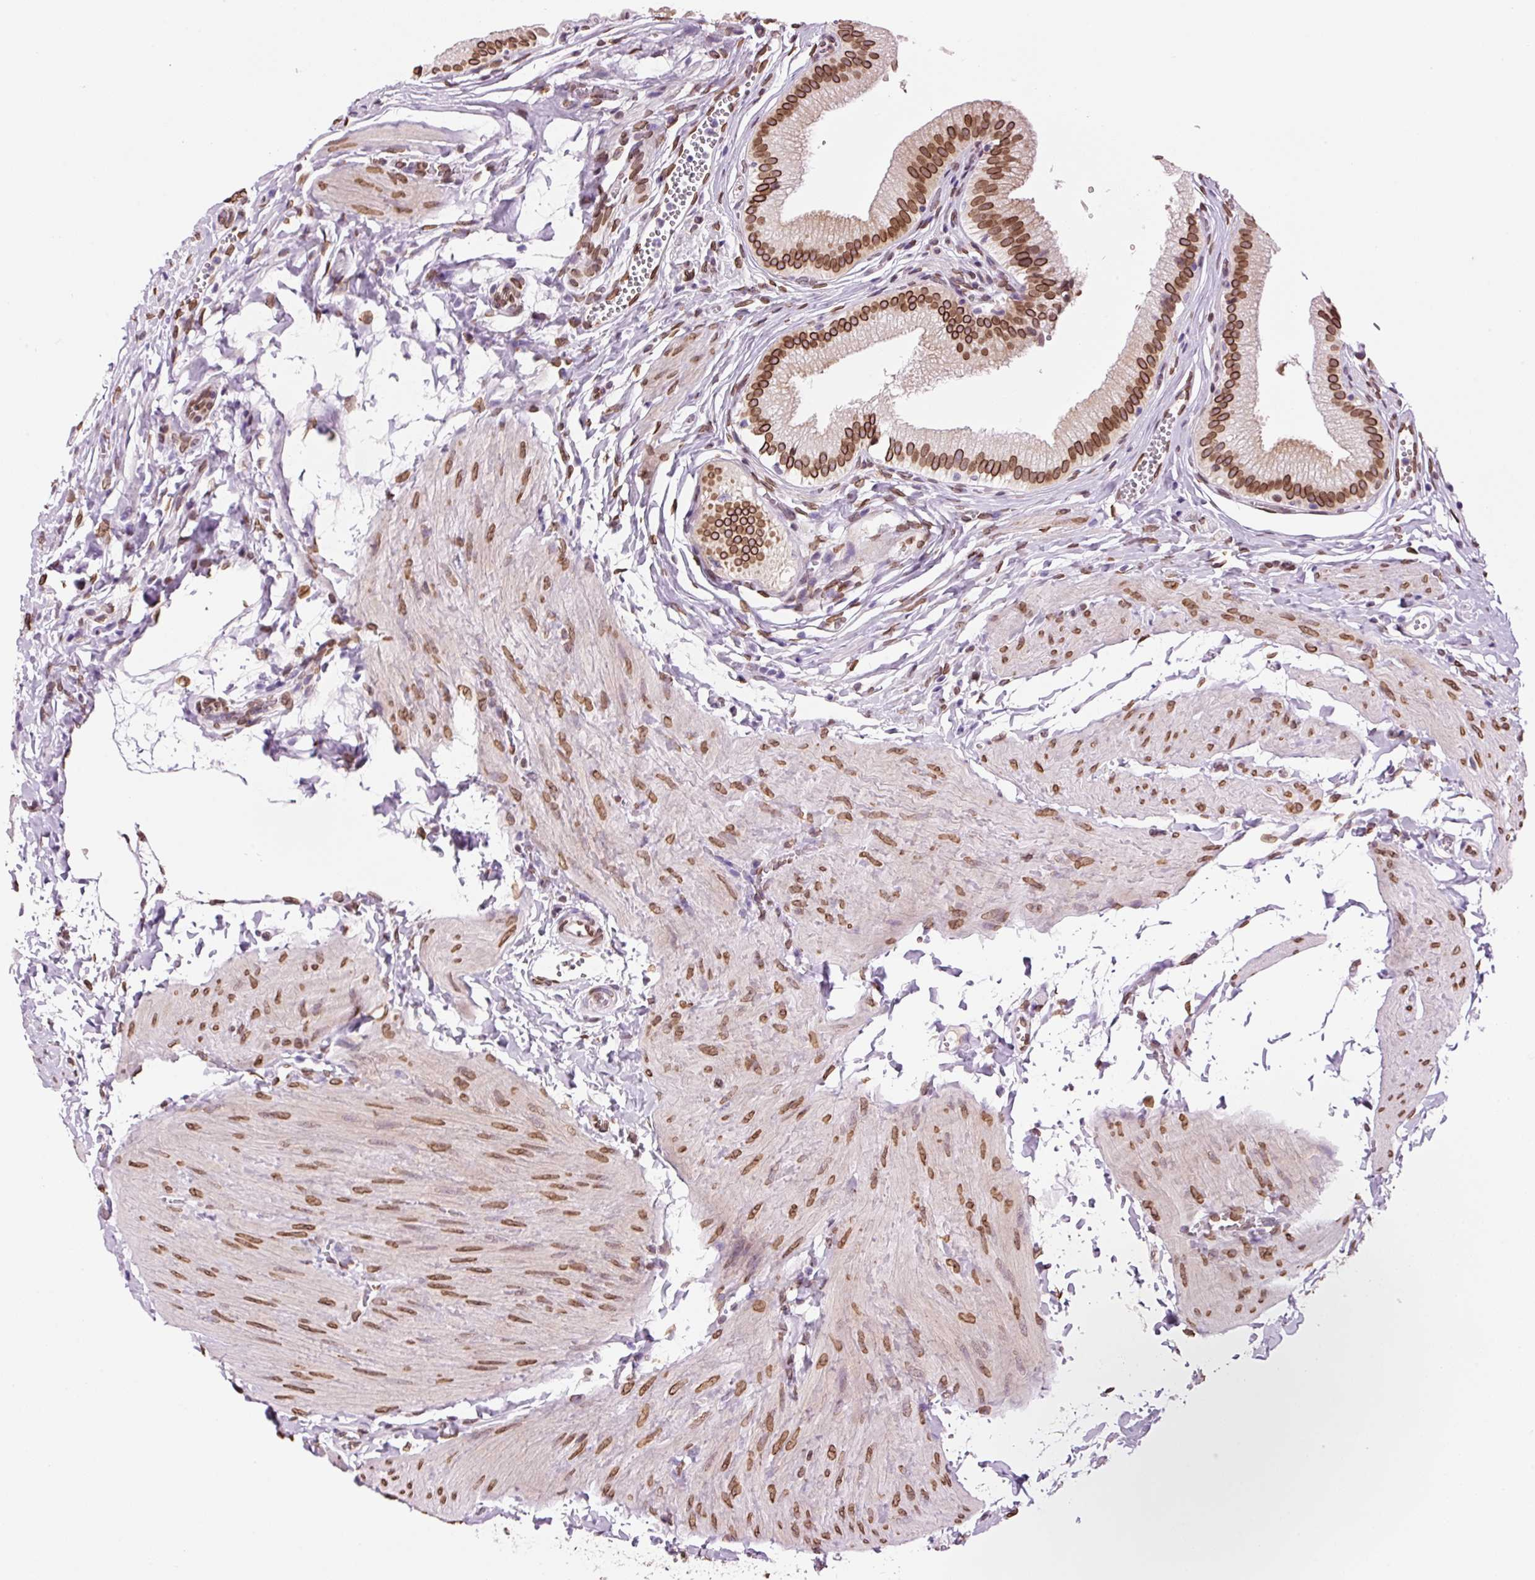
{"staining": {"intensity": "strong", "quantity": ">75%", "location": "cytoplasmic/membranous,nuclear"}, "tissue": "gallbladder", "cell_type": "Glandular cells", "image_type": "normal", "snomed": [{"axis": "morphology", "description": "Normal tissue, NOS"}, {"axis": "topography", "description": "Gallbladder"}, {"axis": "topography", "description": "Peripheral nerve tissue"}], "caption": "A brown stain shows strong cytoplasmic/membranous,nuclear expression of a protein in glandular cells of unremarkable gallbladder. (DAB = brown stain, brightfield microscopy at high magnification).", "gene": "ZNF224", "patient": {"sex": "male", "age": 17}}